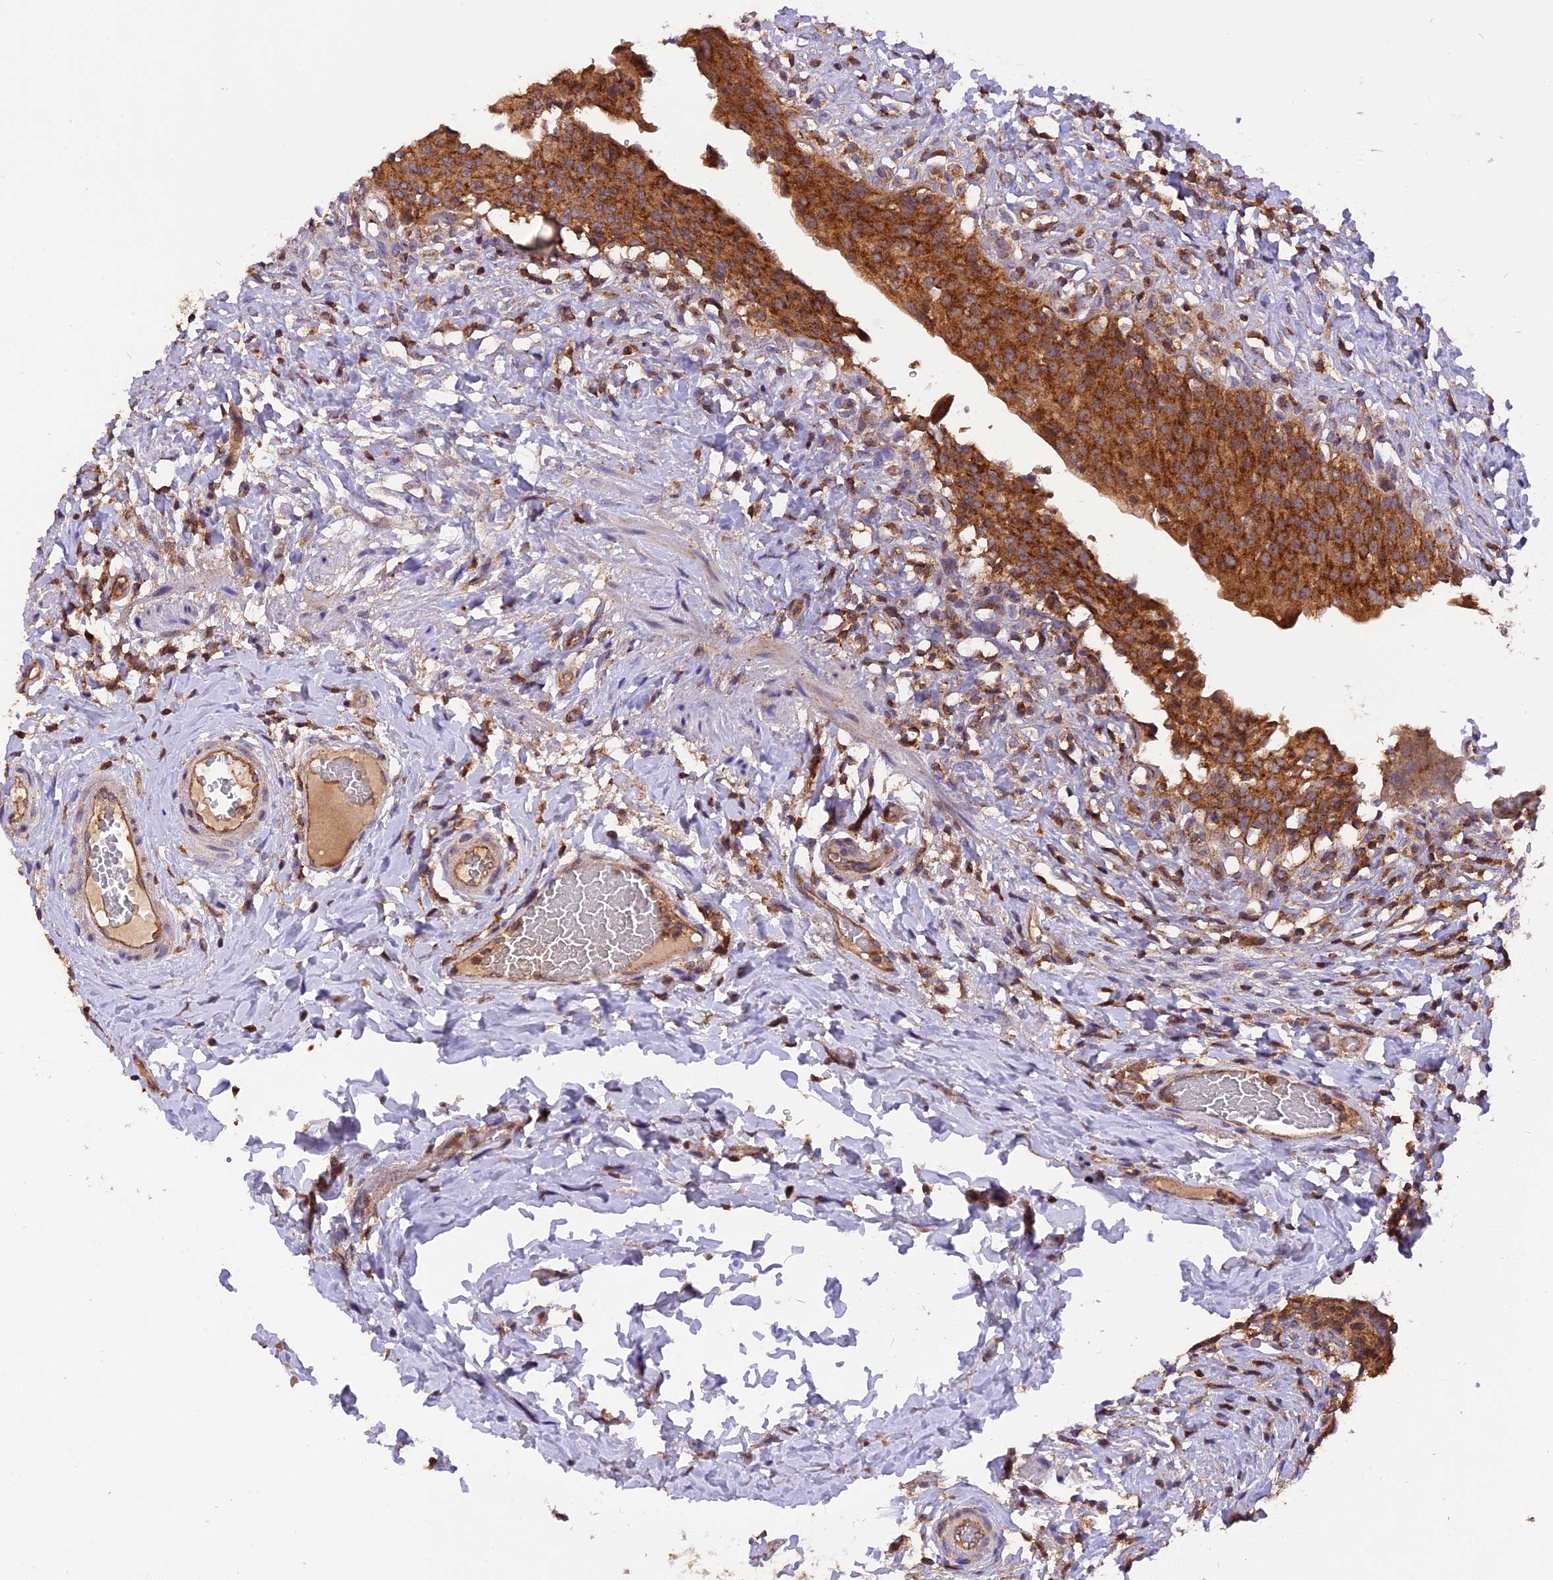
{"staining": {"intensity": "strong", "quantity": ">75%", "location": "cytoplasmic/membranous"}, "tissue": "urinary bladder", "cell_type": "Urothelial cells", "image_type": "normal", "snomed": [{"axis": "morphology", "description": "Normal tissue, NOS"}, {"axis": "morphology", "description": "Inflammation, NOS"}, {"axis": "topography", "description": "Urinary bladder"}], "caption": "Brown immunohistochemical staining in benign human urinary bladder exhibits strong cytoplasmic/membranous staining in approximately >75% of urothelial cells.", "gene": "PEX3", "patient": {"sex": "male", "age": 64}}